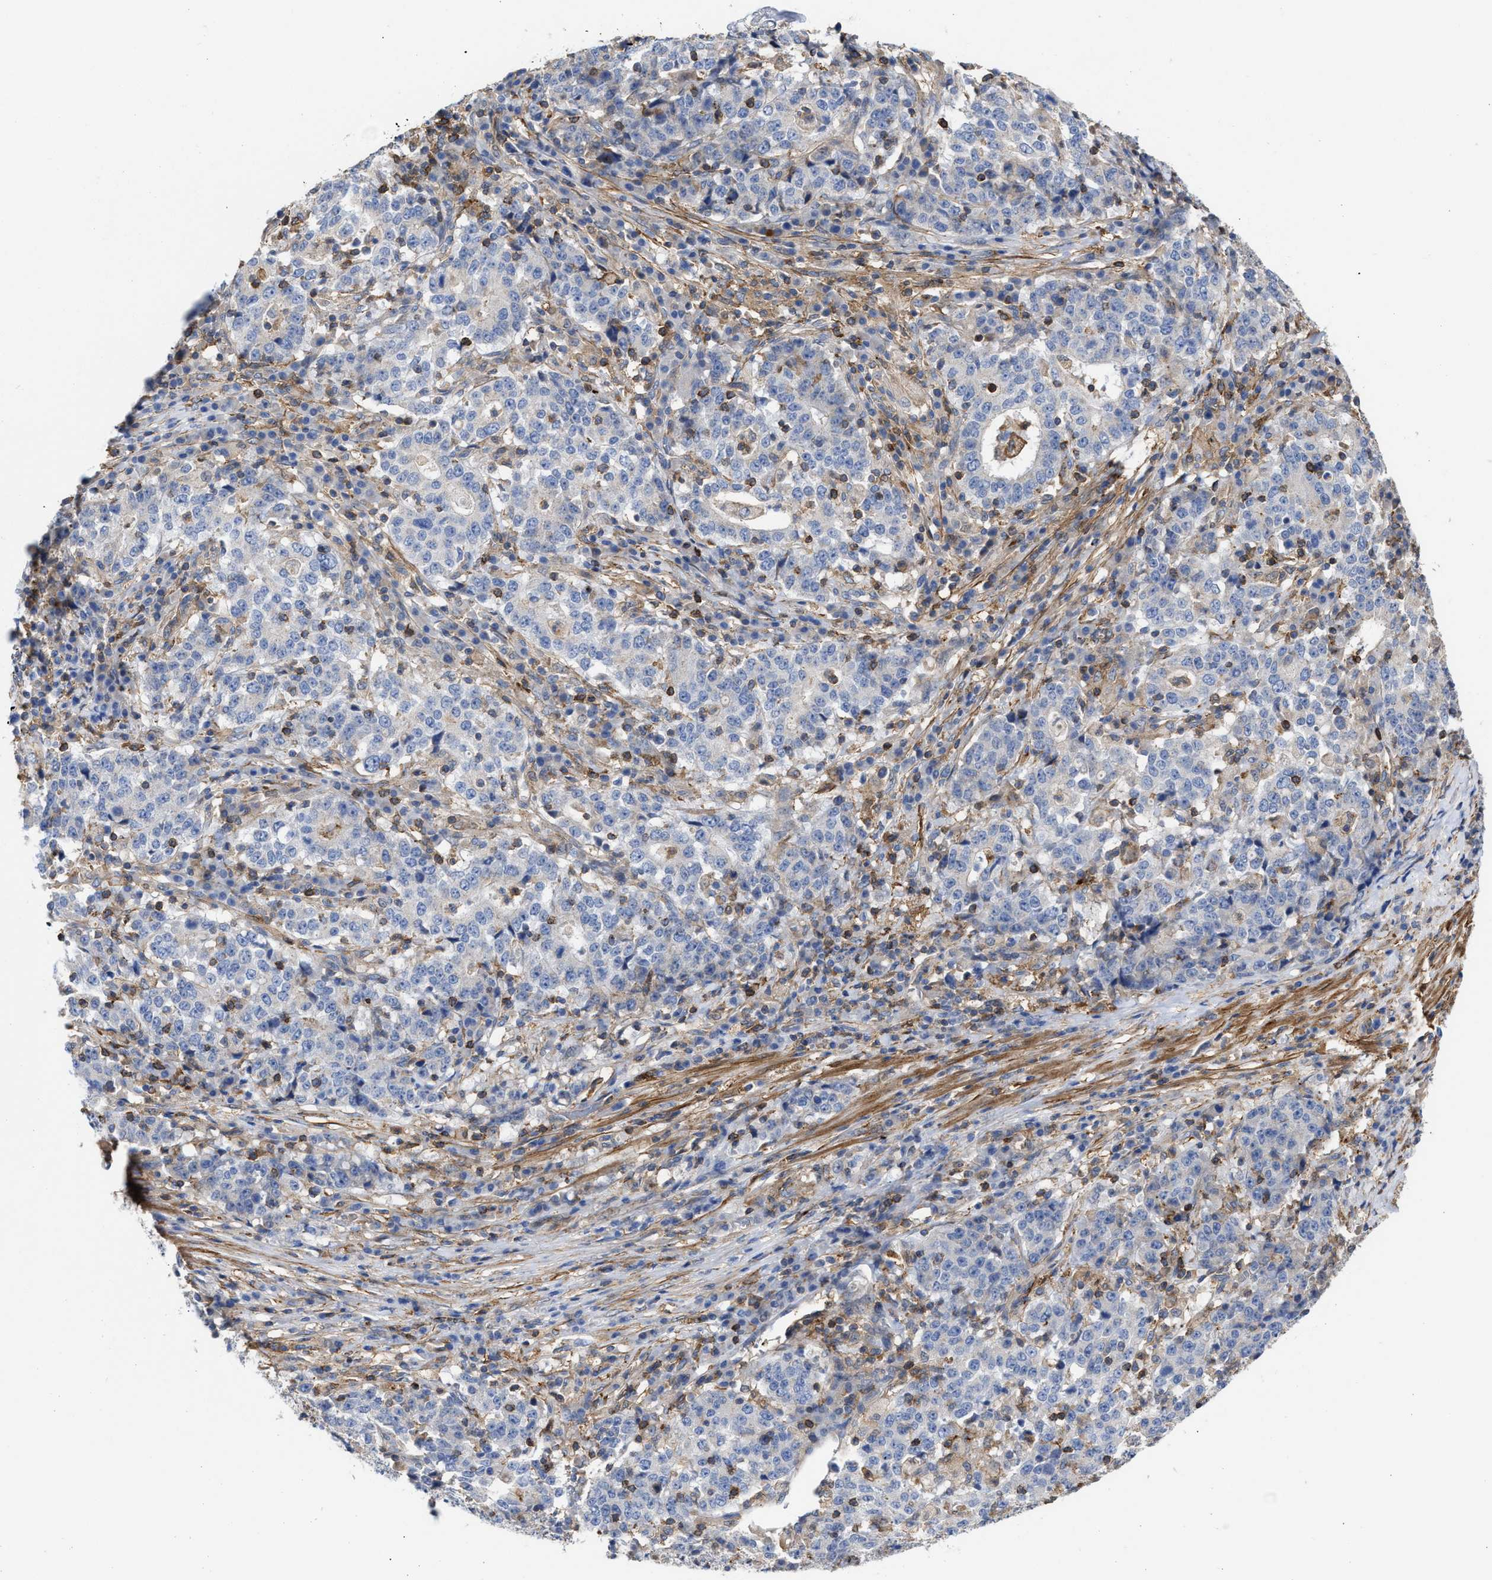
{"staining": {"intensity": "negative", "quantity": "none", "location": "none"}, "tissue": "stomach cancer", "cell_type": "Tumor cells", "image_type": "cancer", "snomed": [{"axis": "morphology", "description": "Adenocarcinoma, NOS"}, {"axis": "topography", "description": "Stomach"}], "caption": "Stomach cancer (adenocarcinoma) stained for a protein using immunohistochemistry displays no expression tumor cells.", "gene": "HS3ST5", "patient": {"sex": "male", "age": 59}}